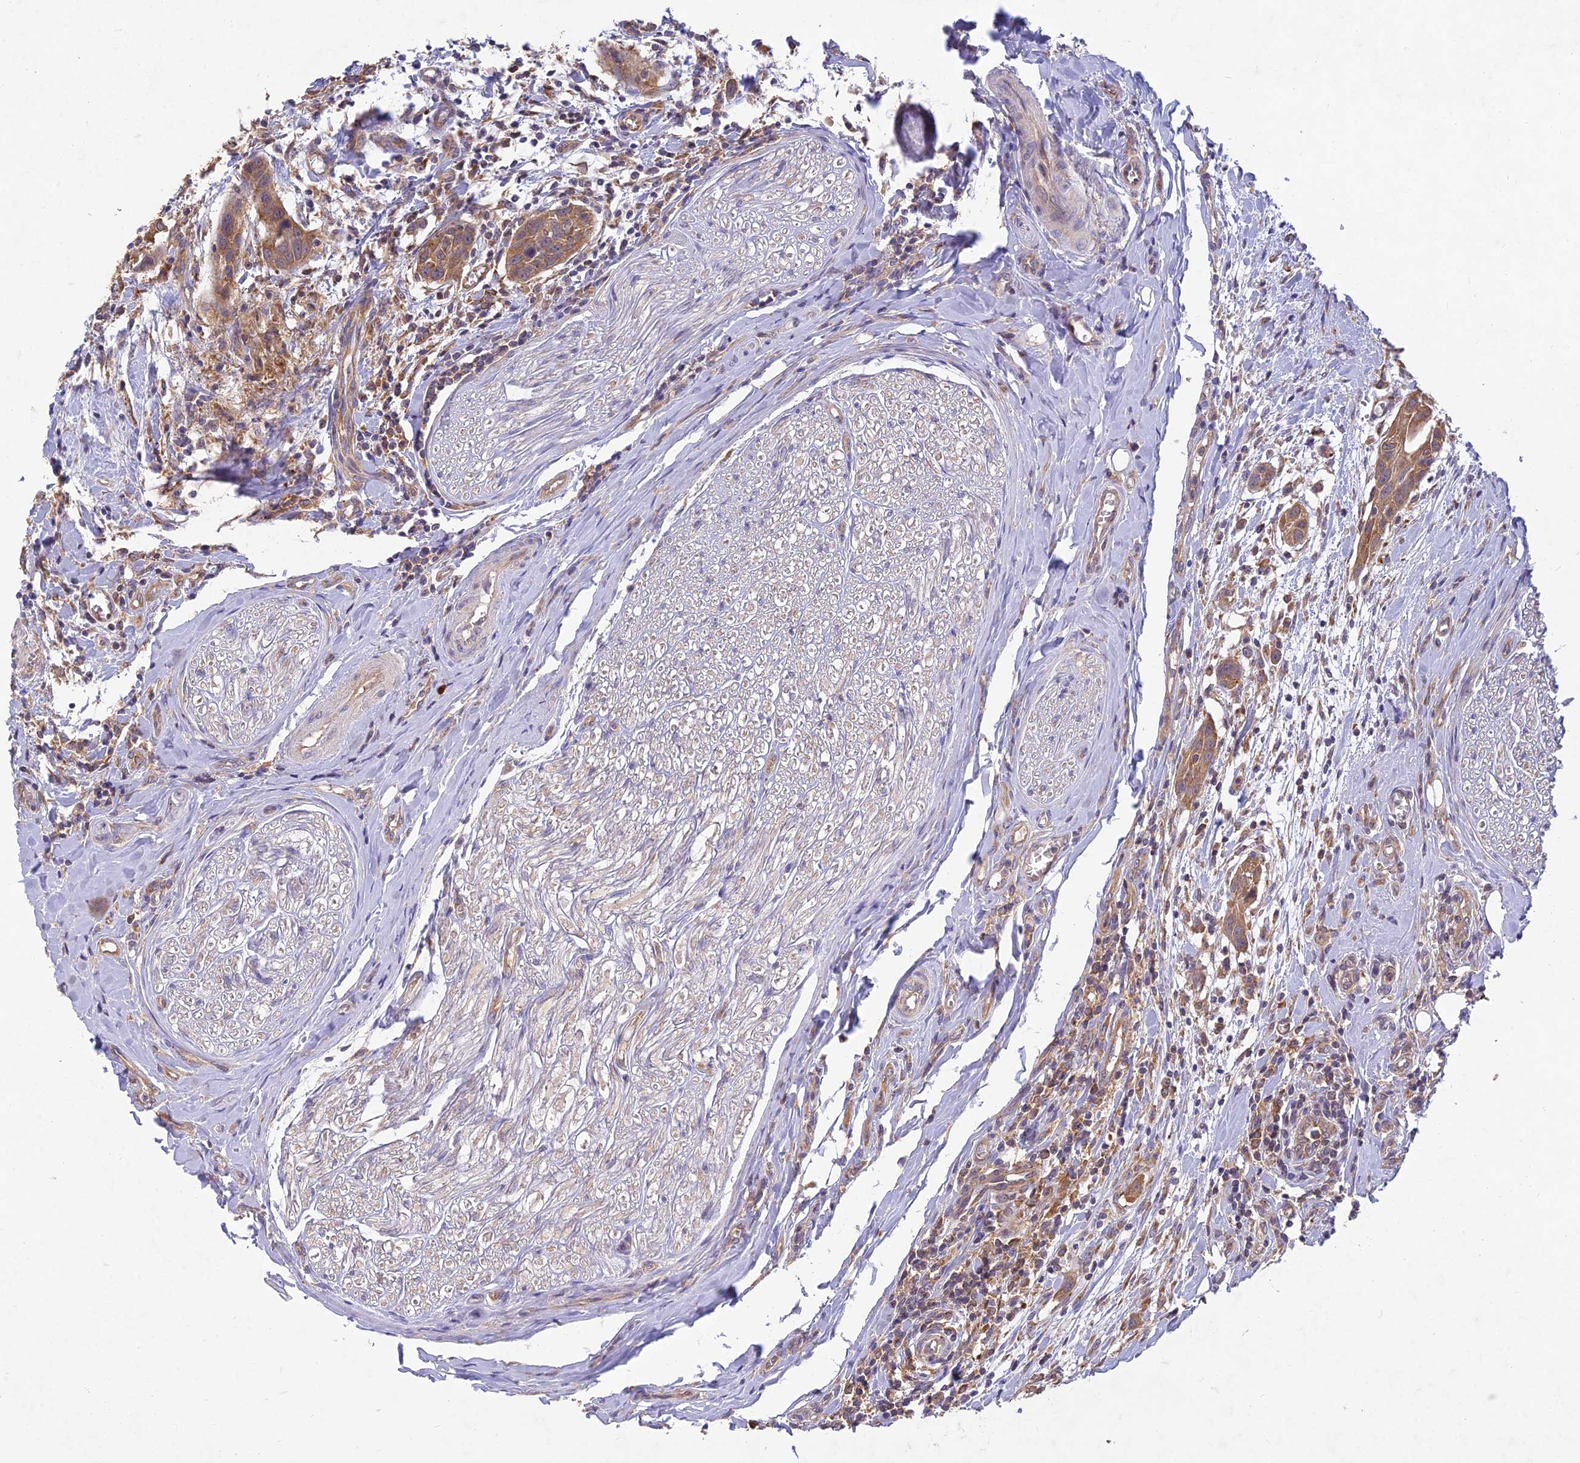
{"staining": {"intensity": "moderate", "quantity": ">75%", "location": "cytoplasmic/membranous"}, "tissue": "head and neck cancer", "cell_type": "Tumor cells", "image_type": "cancer", "snomed": [{"axis": "morphology", "description": "Squamous cell carcinoma, NOS"}, {"axis": "topography", "description": "Oral tissue"}, {"axis": "topography", "description": "Head-Neck"}], "caption": "Head and neck cancer (squamous cell carcinoma) stained for a protein (brown) exhibits moderate cytoplasmic/membranous positive expression in about >75% of tumor cells.", "gene": "NXNL2", "patient": {"sex": "female", "age": 50}}